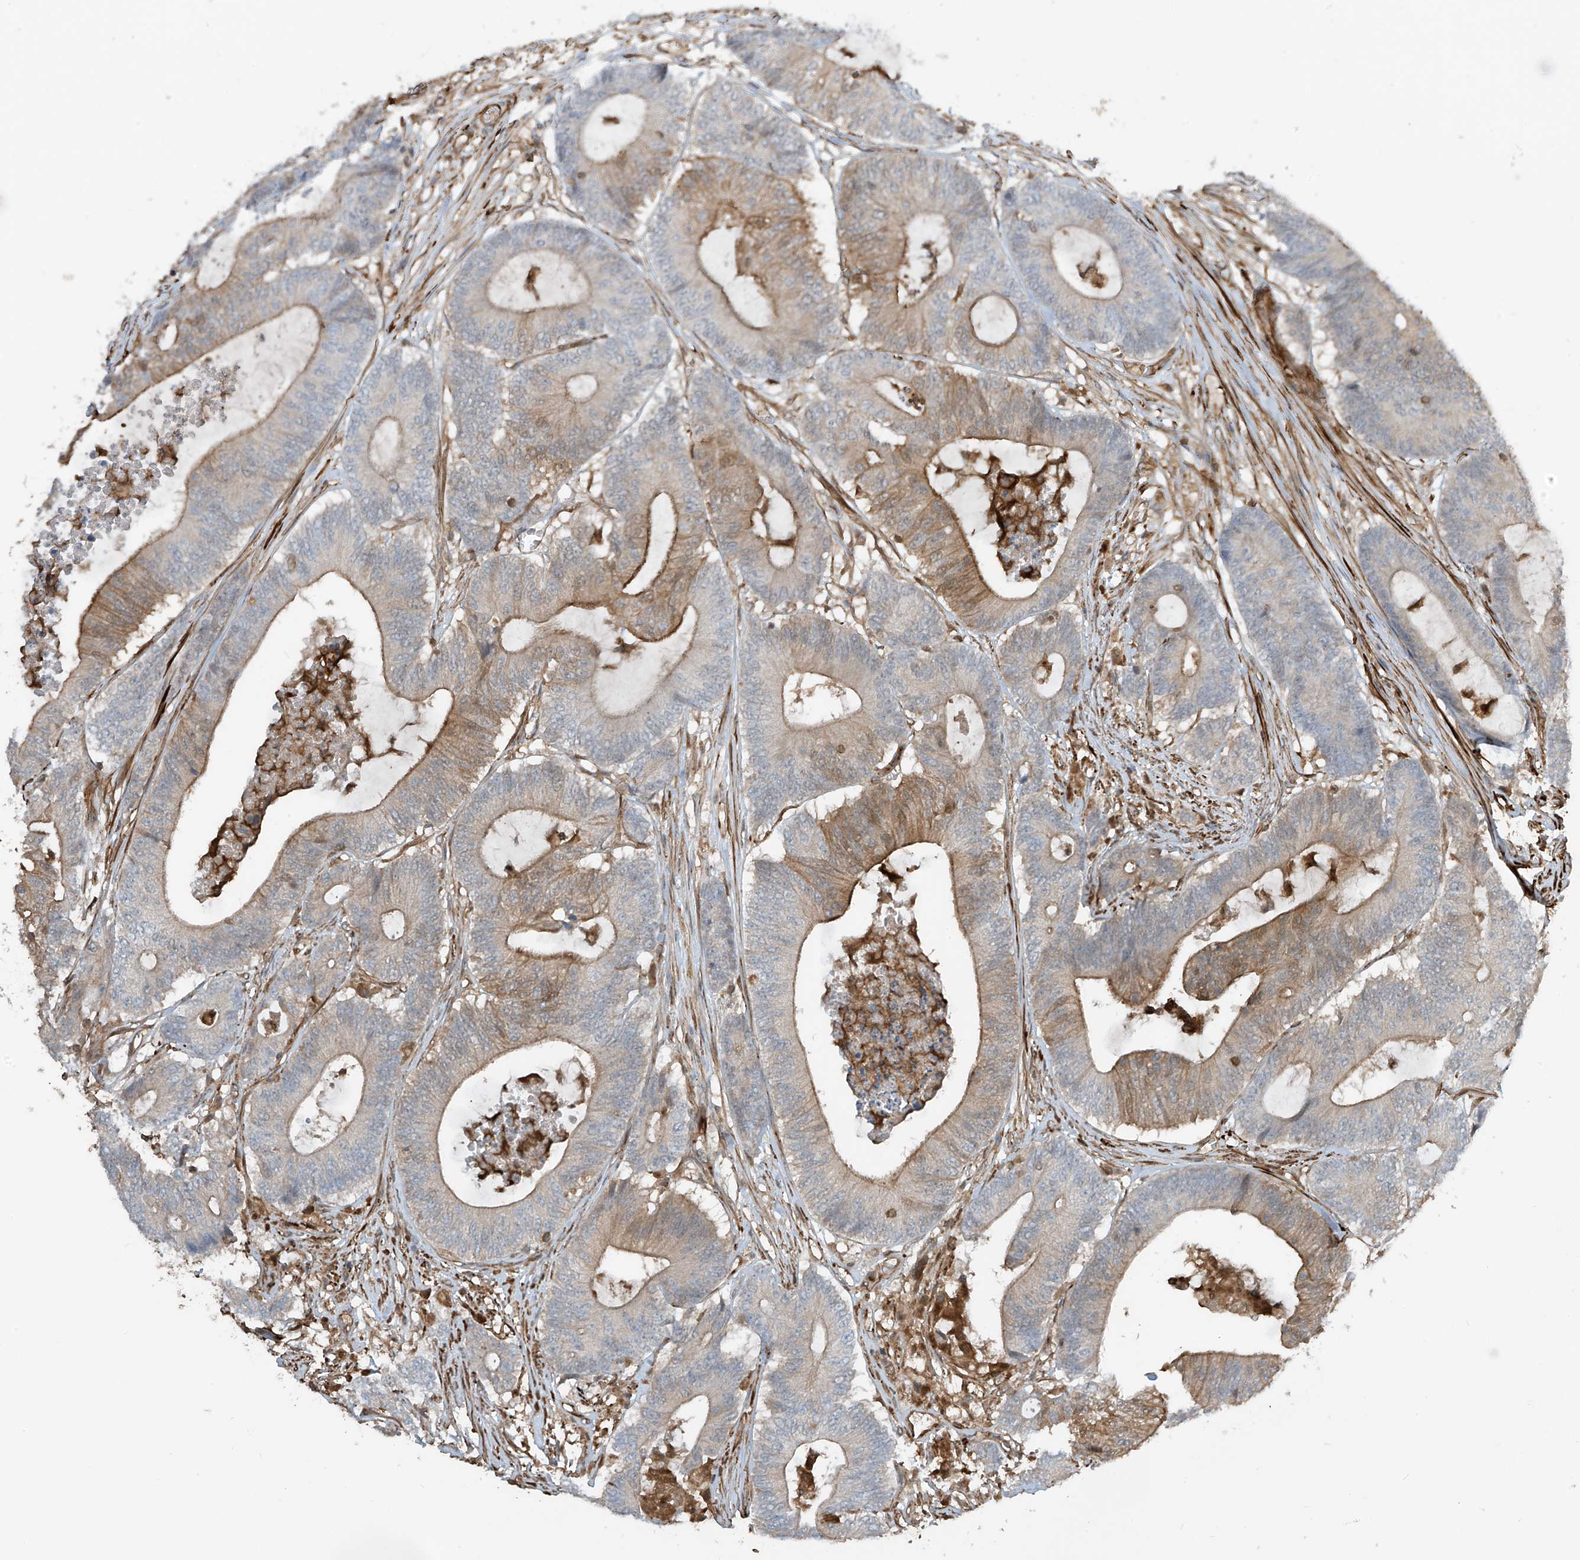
{"staining": {"intensity": "moderate", "quantity": "<25%", "location": "cytoplasmic/membranous"}, "tissue": "colorectal cancer", "cell_type": "Tumor cells", "image_type": "cancer", "snomed": [{"axis": "morphology", "description": "Adenocarcinoma, NOS"}, {"axis": "topography", "description": "Colon"}], "caption": "Approximately <25% of tumor cells in colorectal adenocarcinoma exhibit moderate cytoplasmic/membranous protein positivity as visualized by brown immunohistochemical staining.", "gene": "SH3BGRL3", "patient": {"sex": "female", "age": 84}}